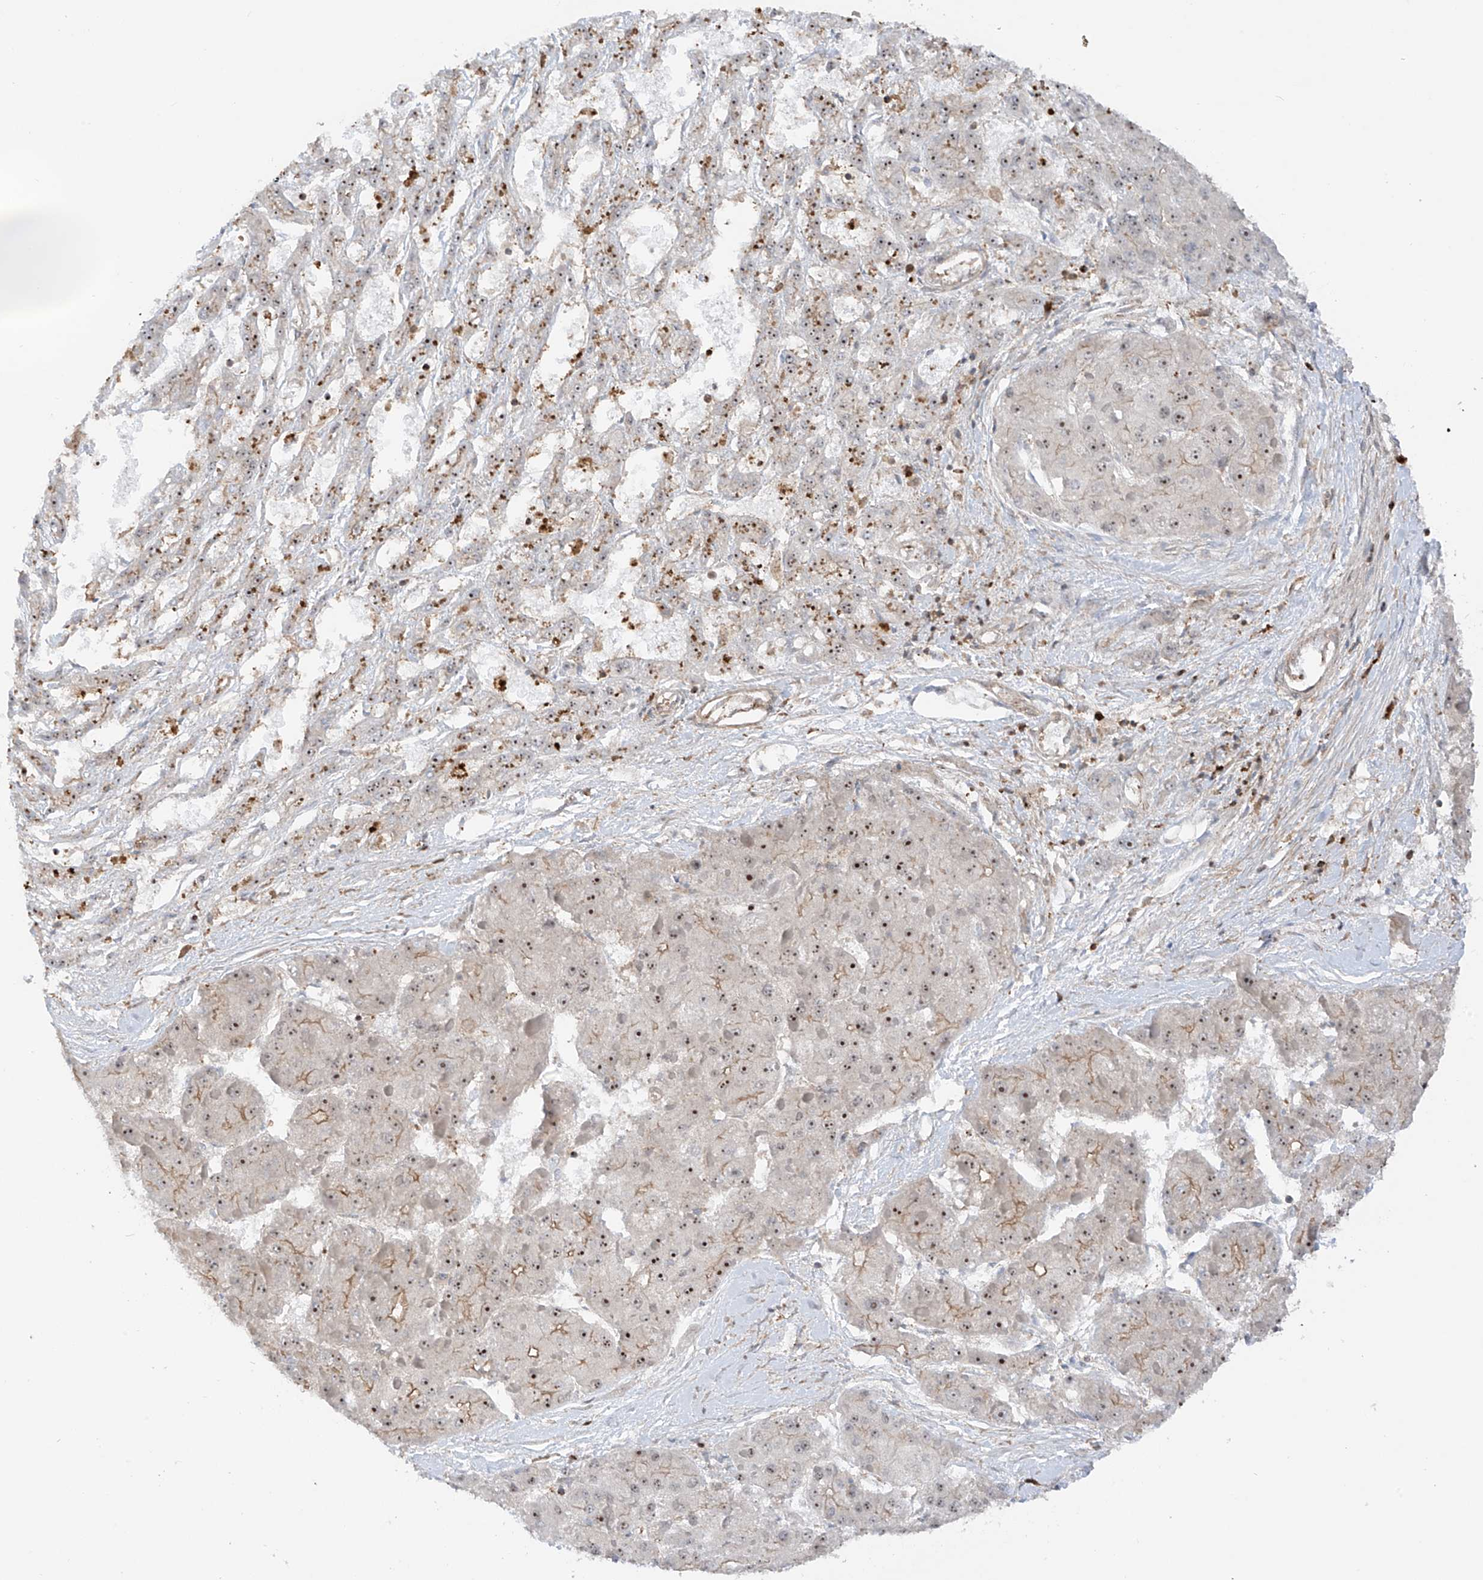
{"staining": {"intensity": "moderate", "quantity": "25%-75%", "location": "nuclear"}, "tissue": "liver cancer", "cell_type": "Tumor cells", "image_type": "cancer", "snomed": [{"axis": "morphology", "description": "Carcinoma, Hepatocellular, NOS"}, {"axis": "topography", "description": "Liver"}], "caption": "Protein expression analysis of human liver cancer reveals moderate nuclear staining in approximately 25%-75% of tumor cells.", "gene": "REPIN1", "patient": {"sex": "female", "age": 73}}